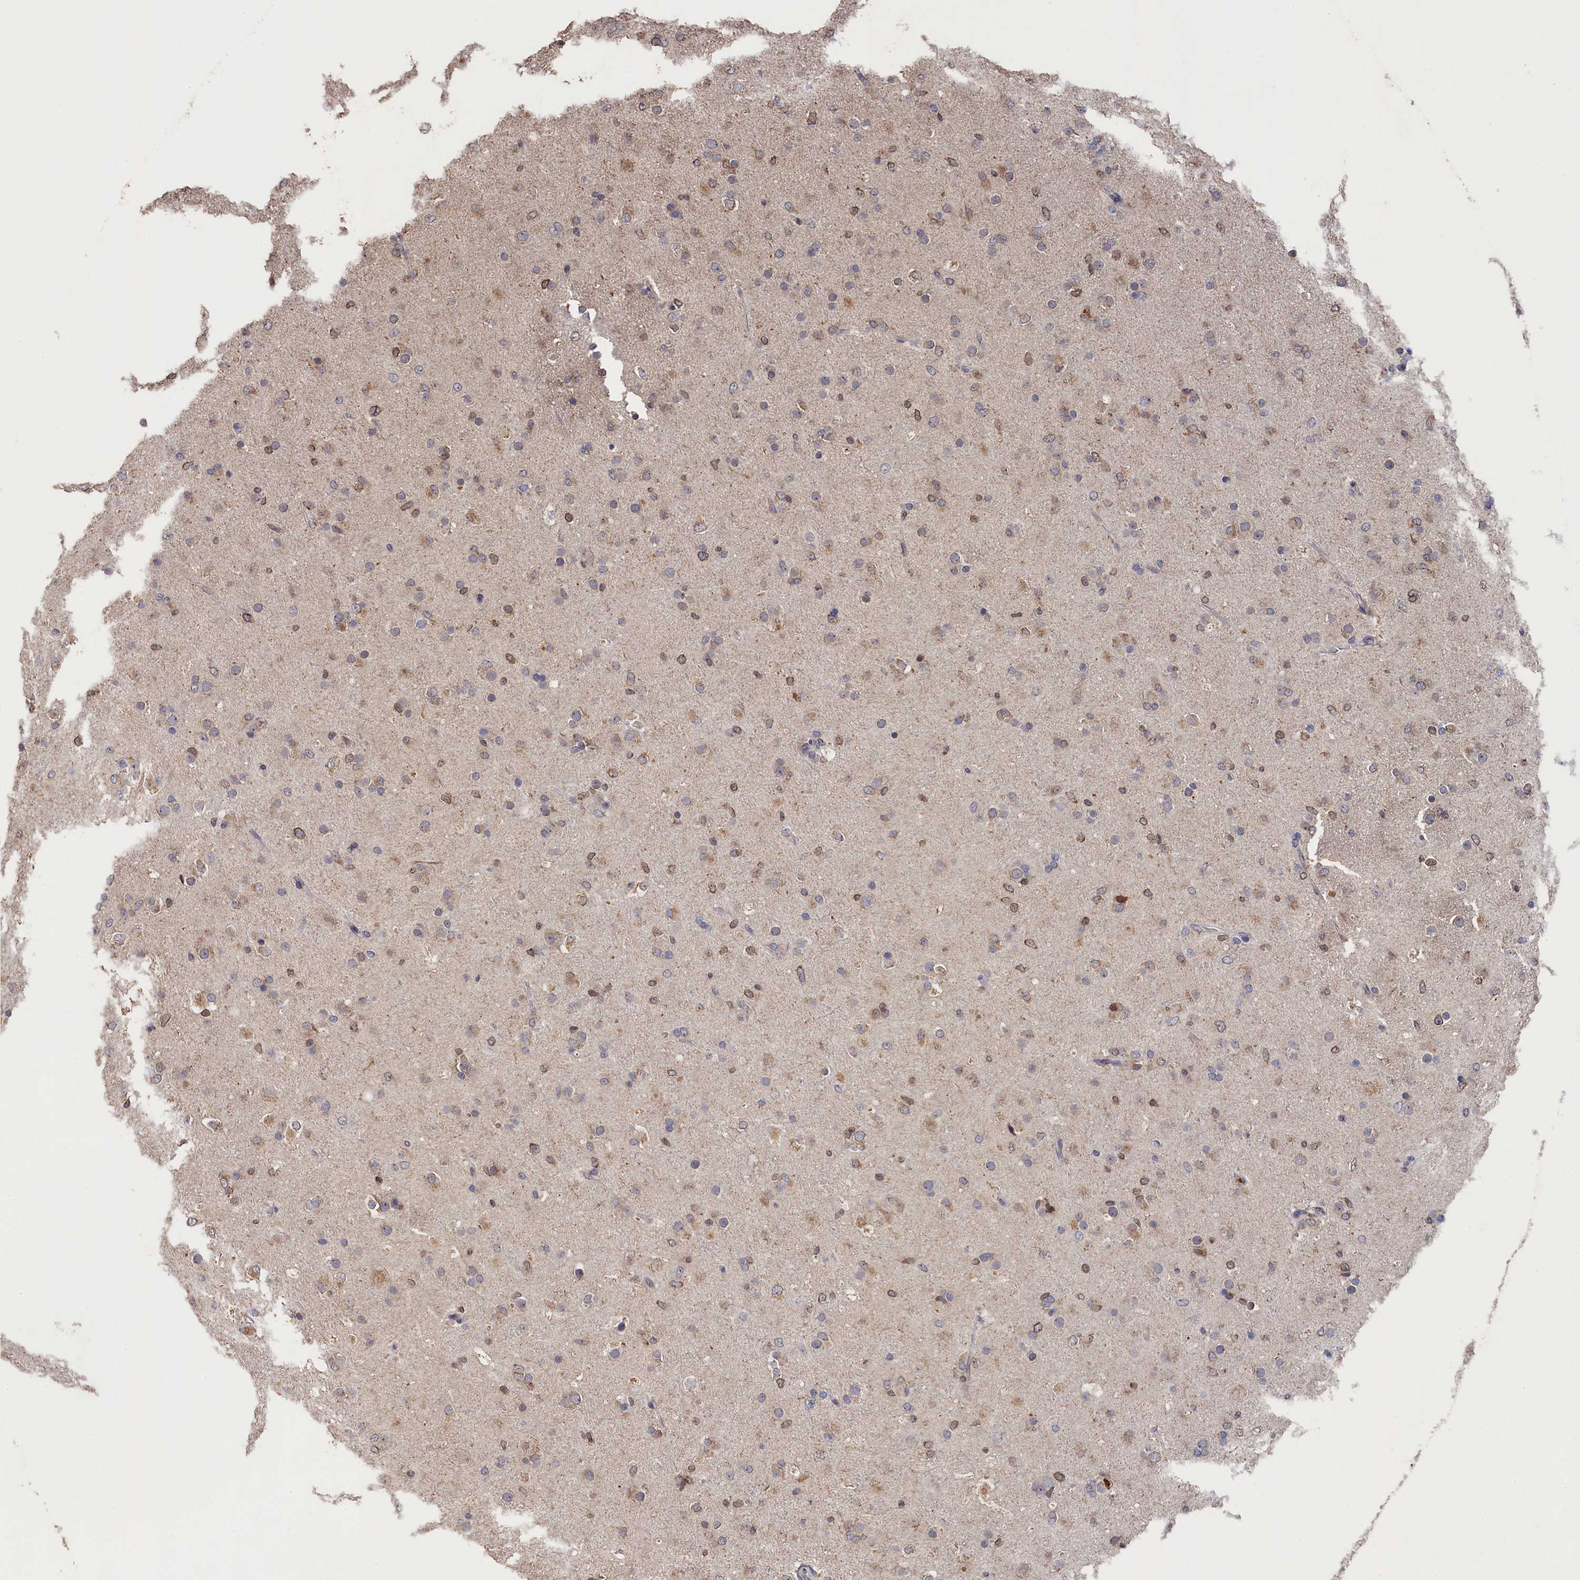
{"staining": {"intensity": "moderate", "quantity": "25%-75%", "location": "cytoplasmic/membranous,nuclear"}, "tissue": "glioma", "cell_type": "Tumor cells", "image_type": "cancer", "snomed": [{"axis": "morphology", "description": "Glioma, malignant, Low grade"}, {"axis": "topography", "description": "Brain"}], "caption": "Brown immunohistochemical staining in human malignant glioma (low-grade) exhibits moderate cytoplasmic/membranous and nuclear expression in approximately 25%-75% of tumor cells. (IHC, brightfield microscopy, high magnification).", "gene": "ANKEF1", "patient": {"sex": "male", "age": 65}}